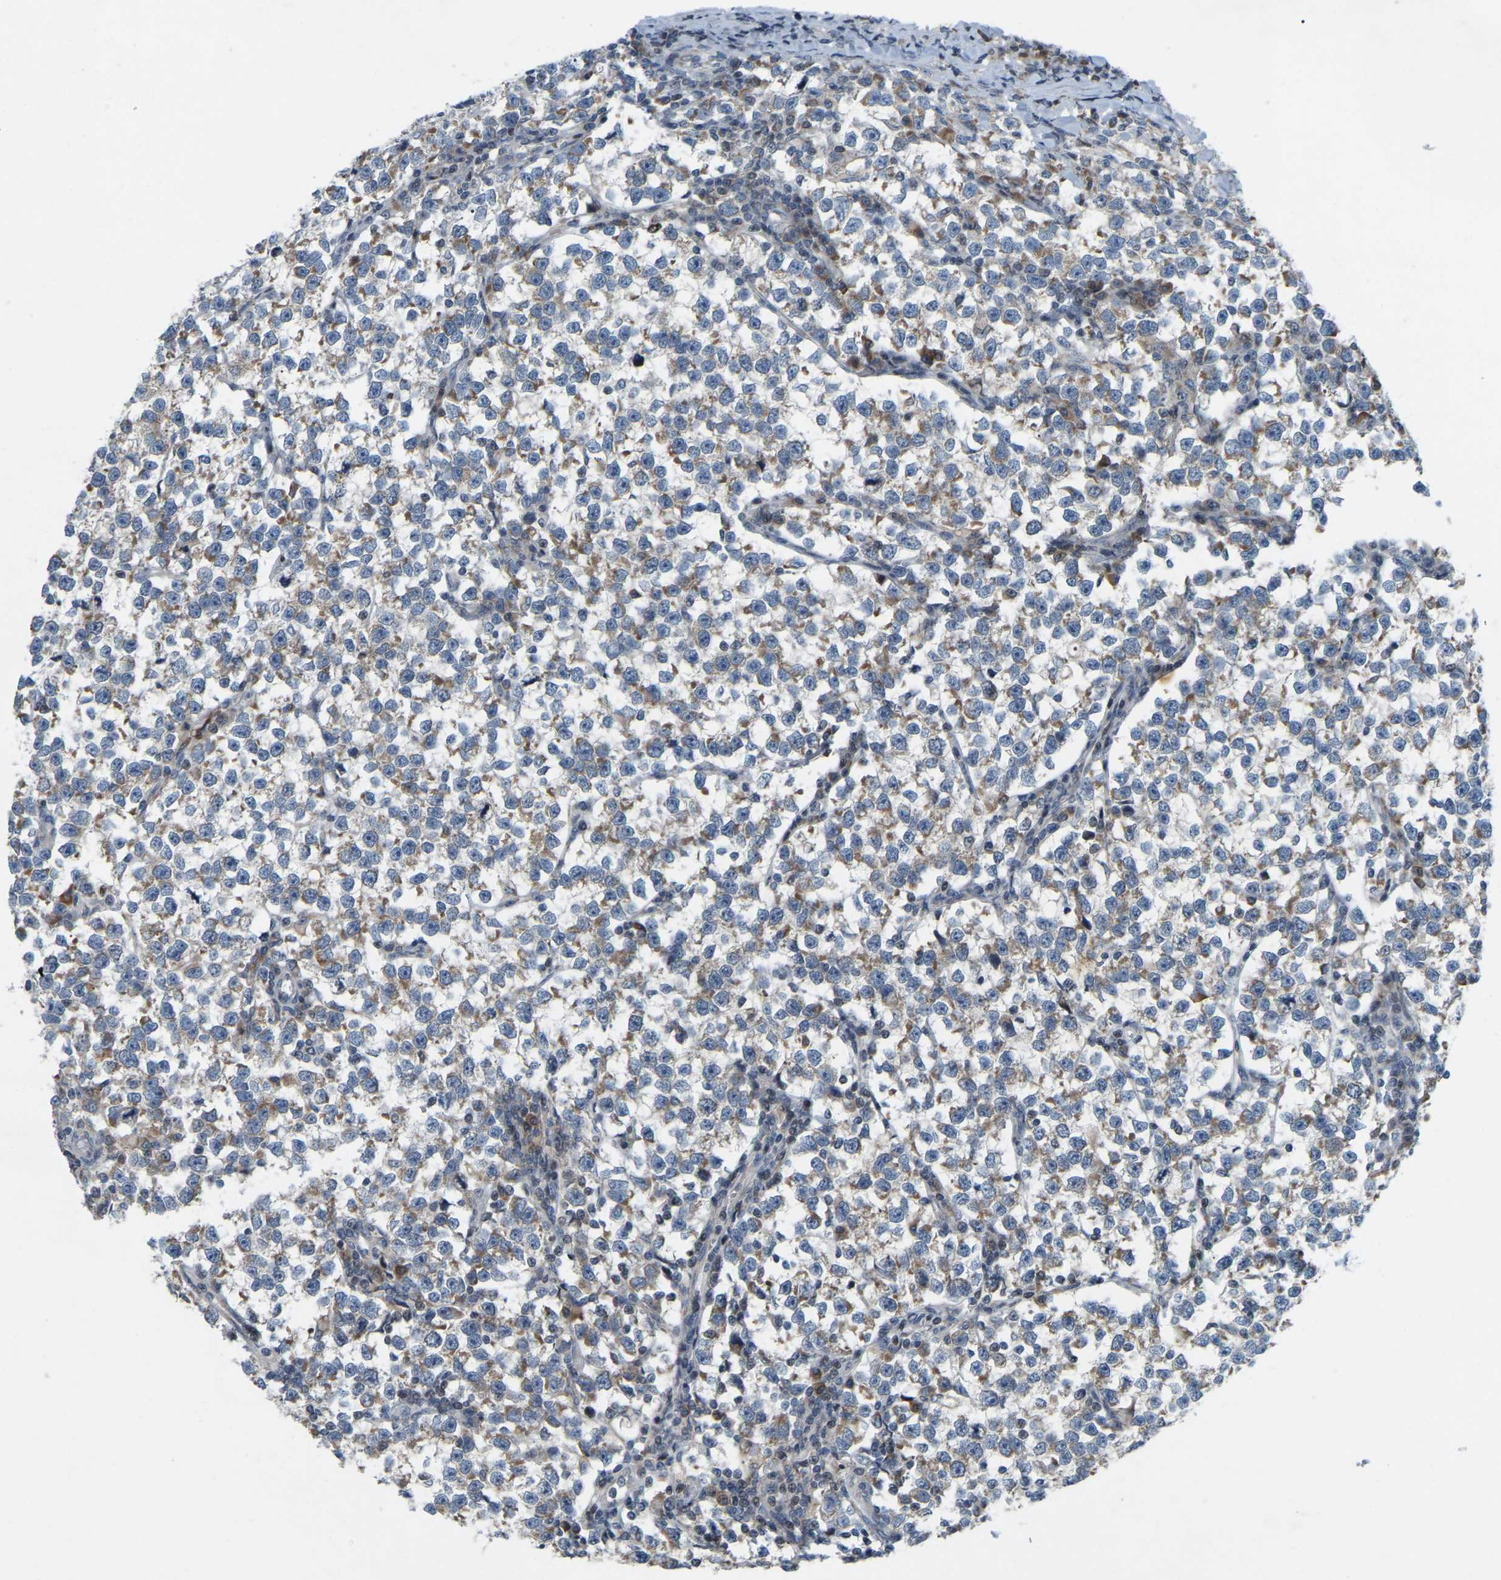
{"staining": {"intensity": "moderate", "quantity": ">75%", "location": "cytoplasmic/membranous"}, "tissue": "testis cancer", "cell_type": "Tumor cells", "image_type": "cancer", "snomed": [{"axis": "morphology", "description": "Normal tissue, NOS"}, {"axis": "morphology", "description": "Seminoma, NOS"}, {"axis": "topography", "description": "Testis"}], "caption": "The micrograph shows a brown stain indicating the presence of a protein in the cytoplasmic/membranous of tumor cells in seminoma (testis).", "gene": "PARL", "patient": {"sex": "male", "age": 43}}